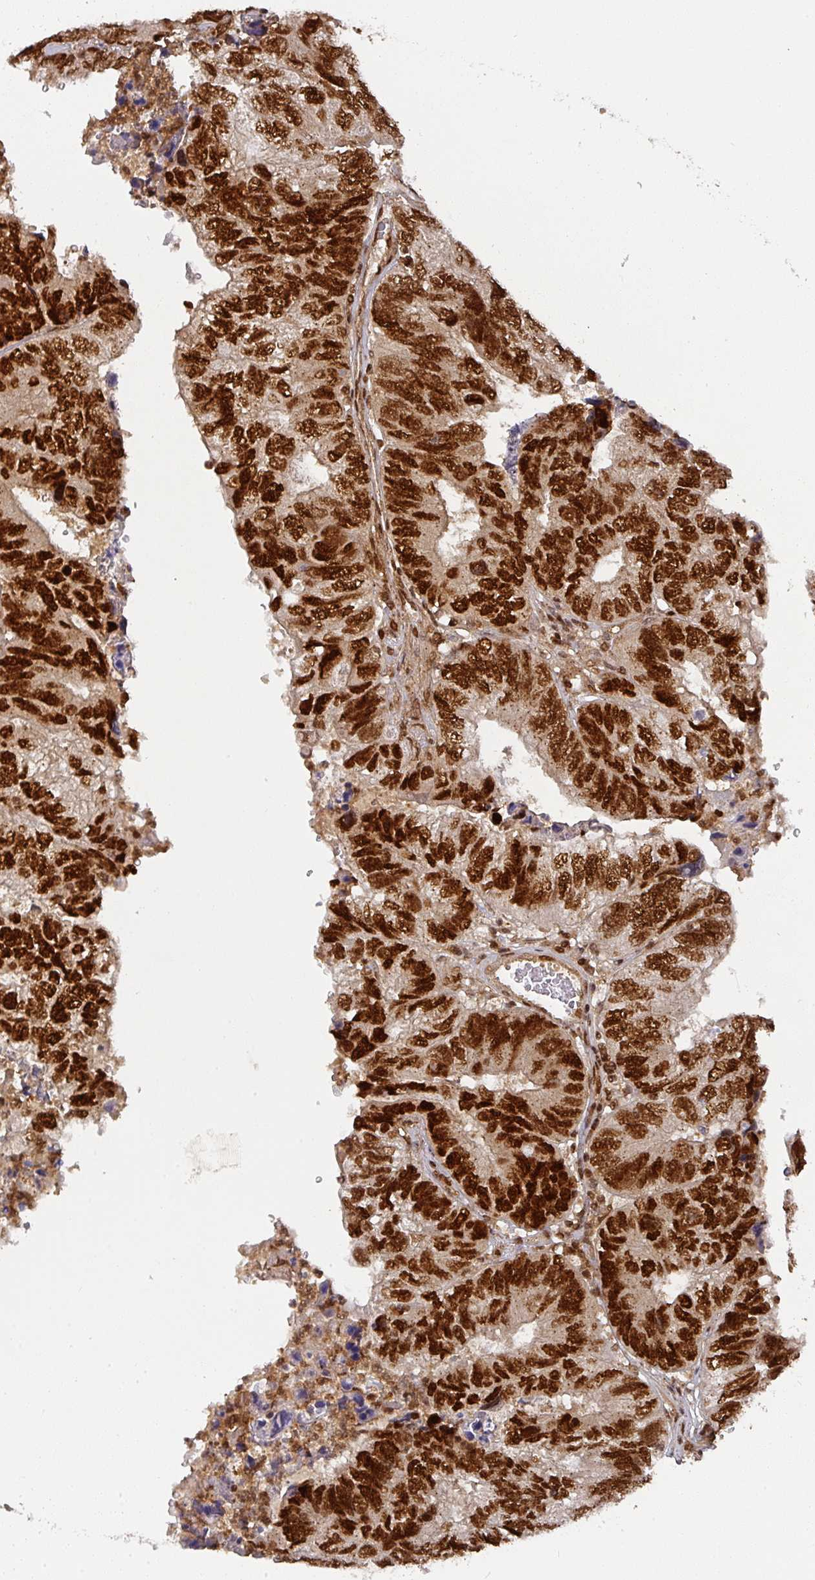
{"staining": {"intensity": "strong", "quantity": ">75%", "location": "nuclear"}, "tissue": "colorectal cancer", "cell_type": "Tumor cells", "image_type": "cancer", "snomed": [{"axis": "morphology", "description": "Adenocarcinoma, NOS"}, {"axis": "topography", "description": "Colon"}], "caption": "This is a photomicrograph of immunohistochemistry staining of adenocarcinoma (colorectal), which shows strong expression in the nuclear of tumor cells.", "gene": "DIDO1", "patient": {"sex": "female", "age": 67}}